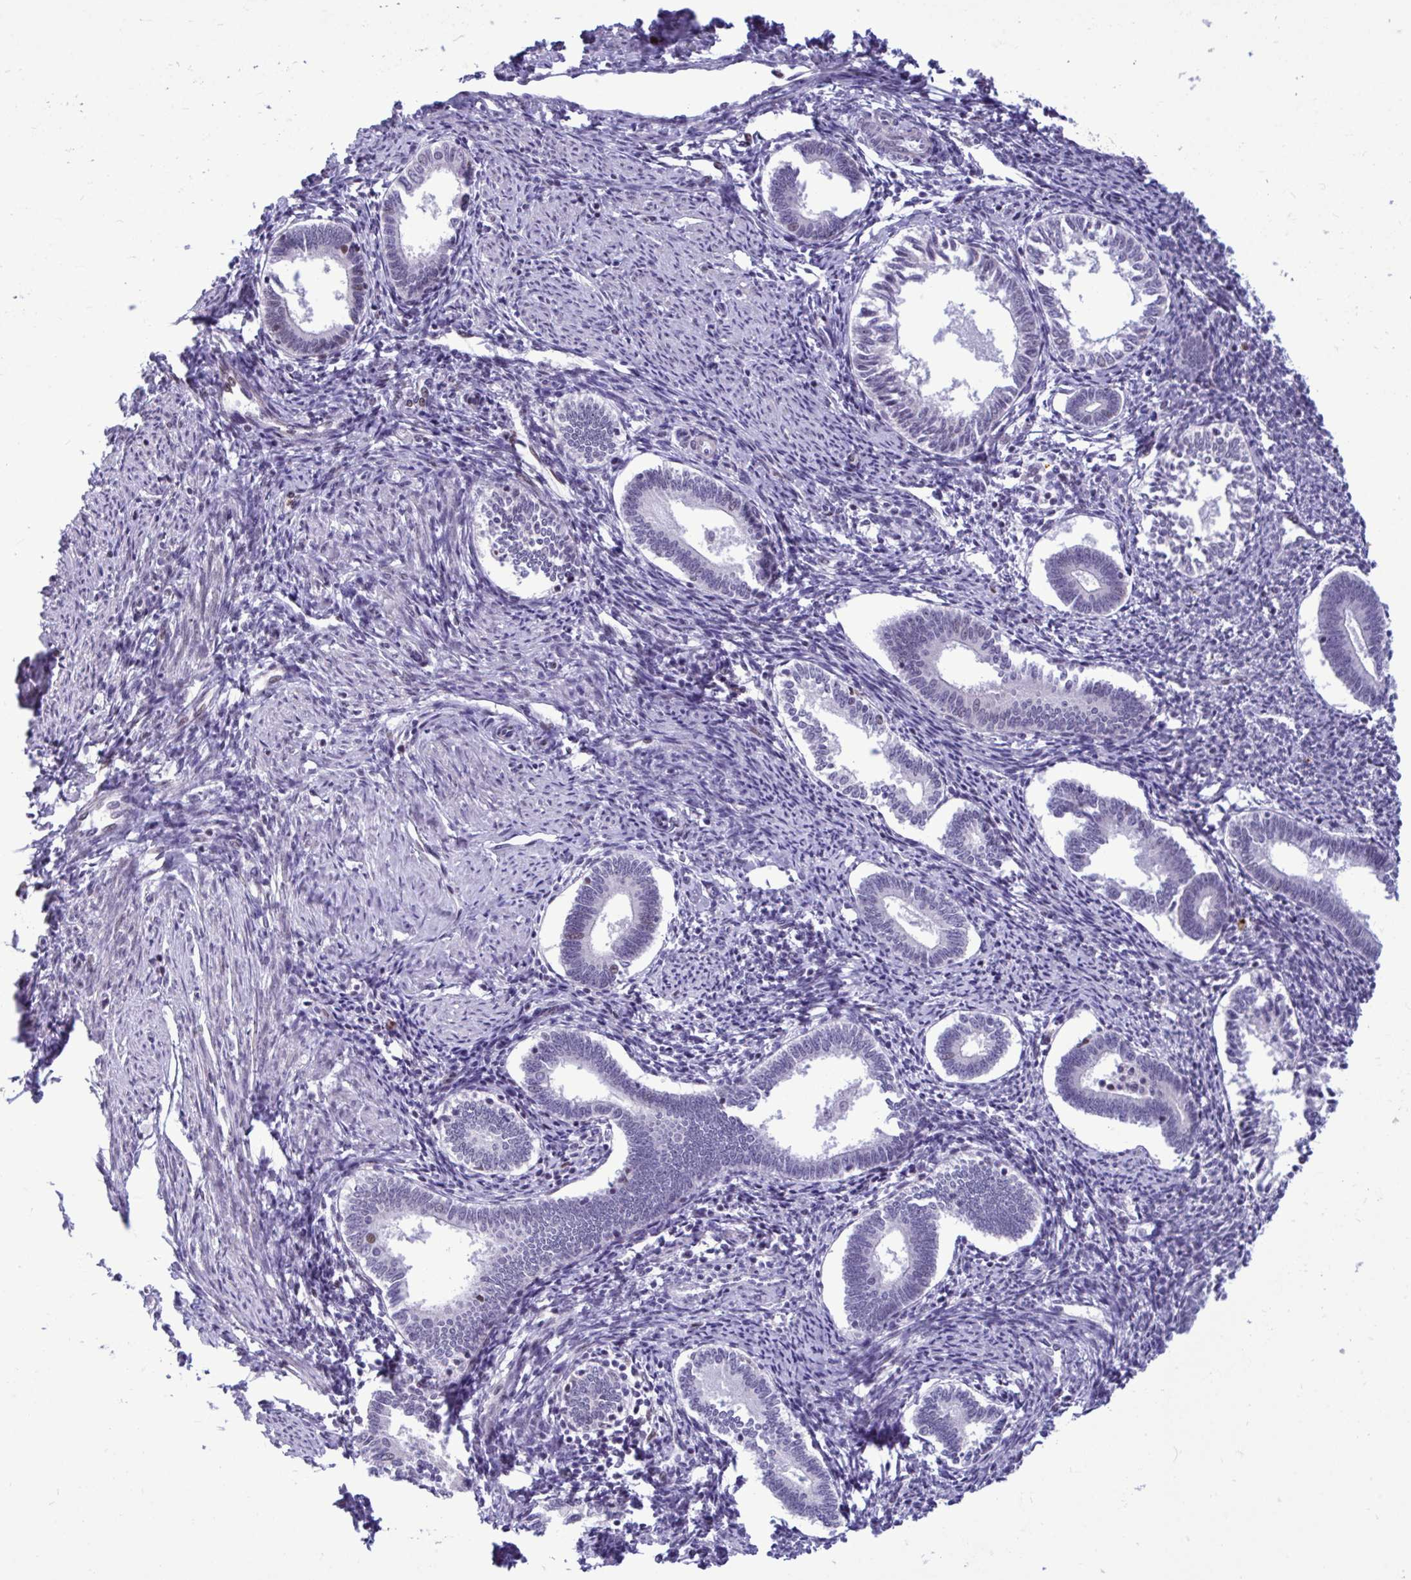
{"staining": {"intensity": "moderate", "quantity": "<25%", "location": "nuclear"}, "tissue": "endometrium", "cell_type": "Cells in endometrial stroma", "image_type": "normal", "snomed": [{"axis": "morphology", "description": "Normal tissue, NOS"}, {"axis": "topography", "description": "Endometrium"}], "caption": "Cells in endometrial stroma display low levels of moderate nuclear staining in approximately <25% of cells in benign human endometrium.", "gene": "C1QL2", "patient": {"sex": "female", "age": 41}}